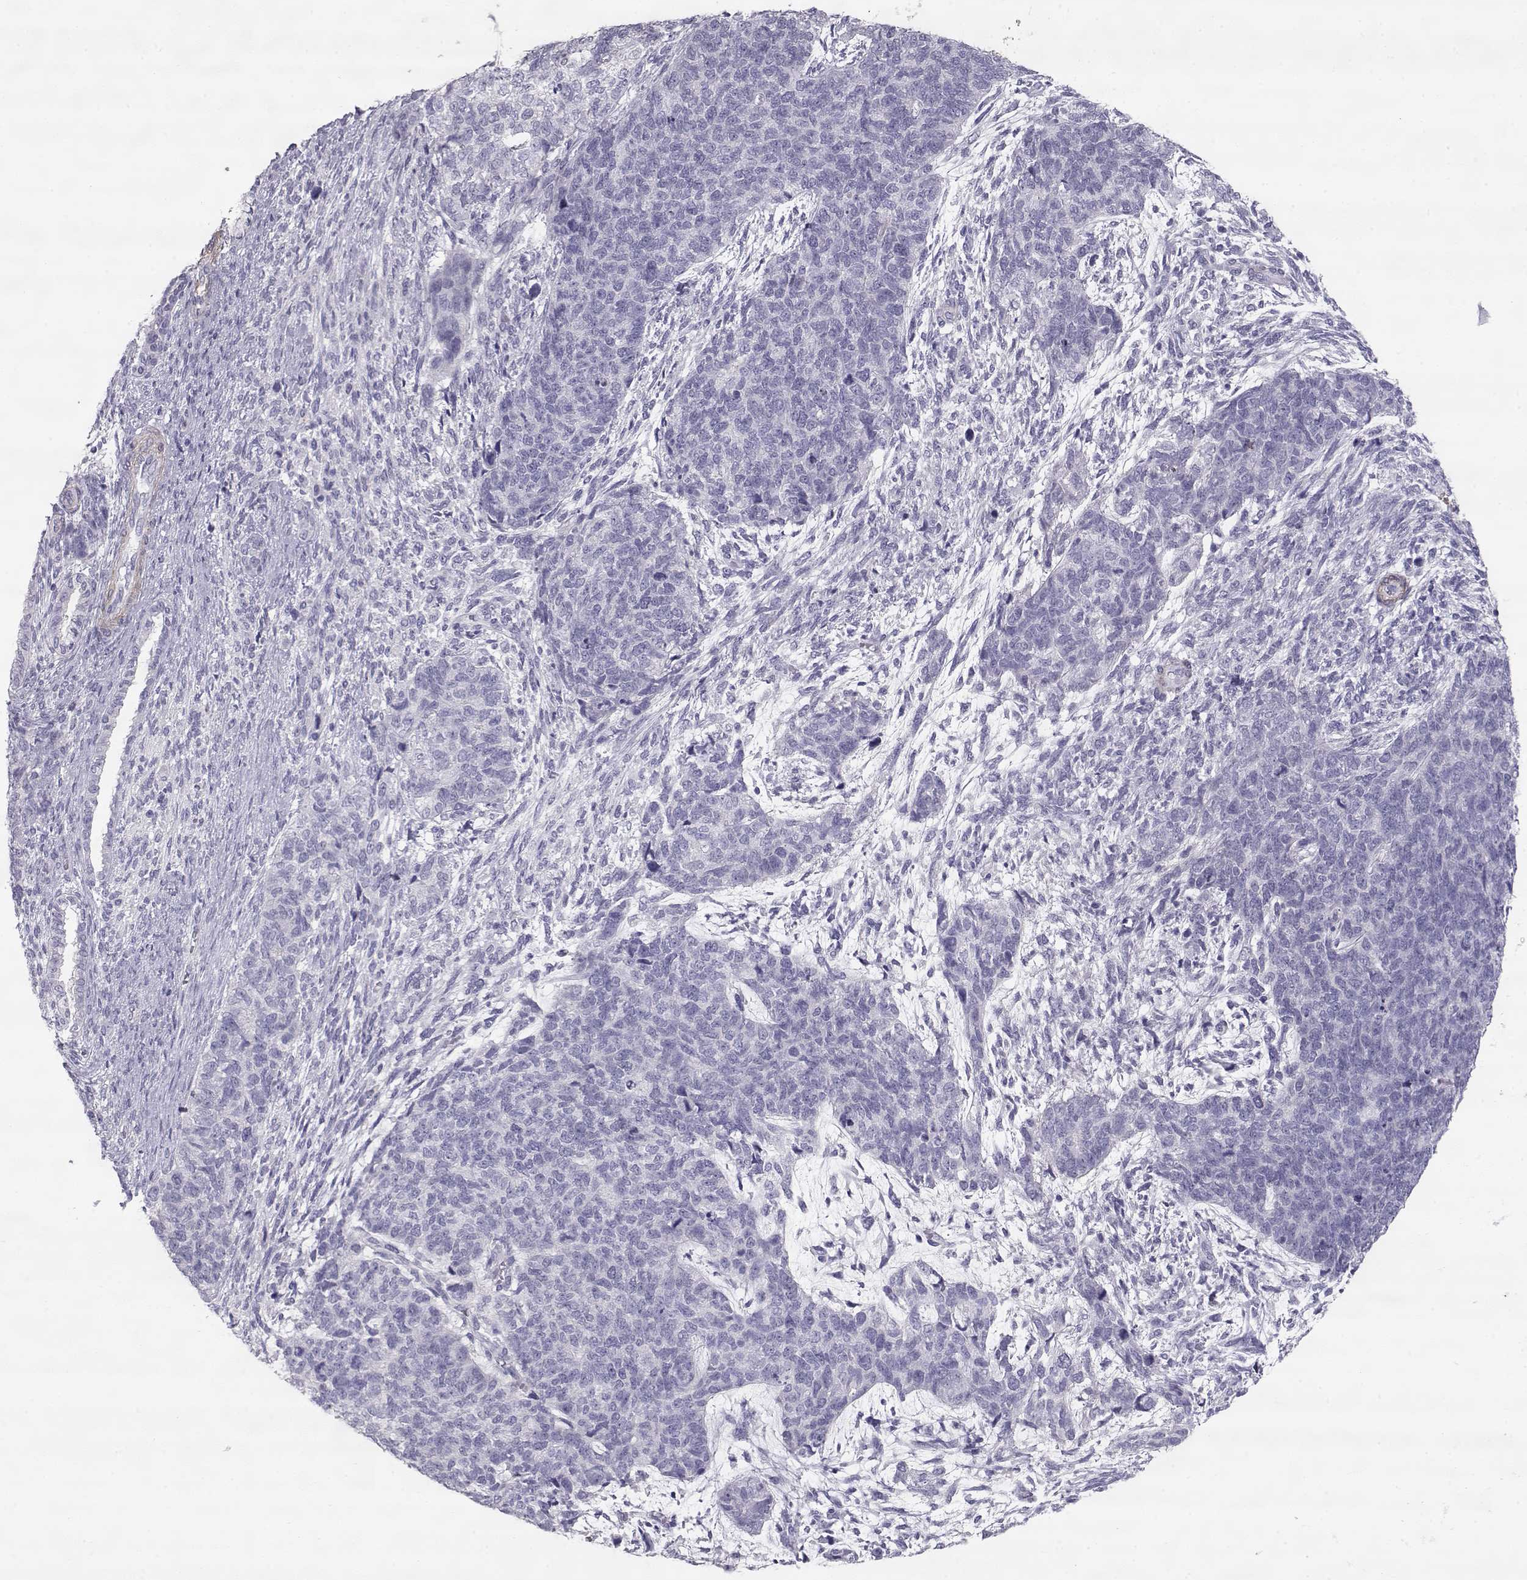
{"staining": {"intensity": "negative", "quantity": "none", "location": "none"}, "tissue": "cervical cancer", "cell_type": "Tumor cells", "image_type": "cancer", "snomed": [{"axis": "morphology", "description": "Squamous cell carcinoma, NOS"}, {"axis": "topography", "description": "Cervix"}], "caption": "Tumor cells show no significant protein staining in cervical cancer (squamous cell carcinoma). (DAB (3,3'-diaminobenzidine) immunohistochemistry (IHC) visualized using brightfield microscopy, high magnification).", "gene": "SLITRK3", "patient": {"sex": "female", "age": 63}}